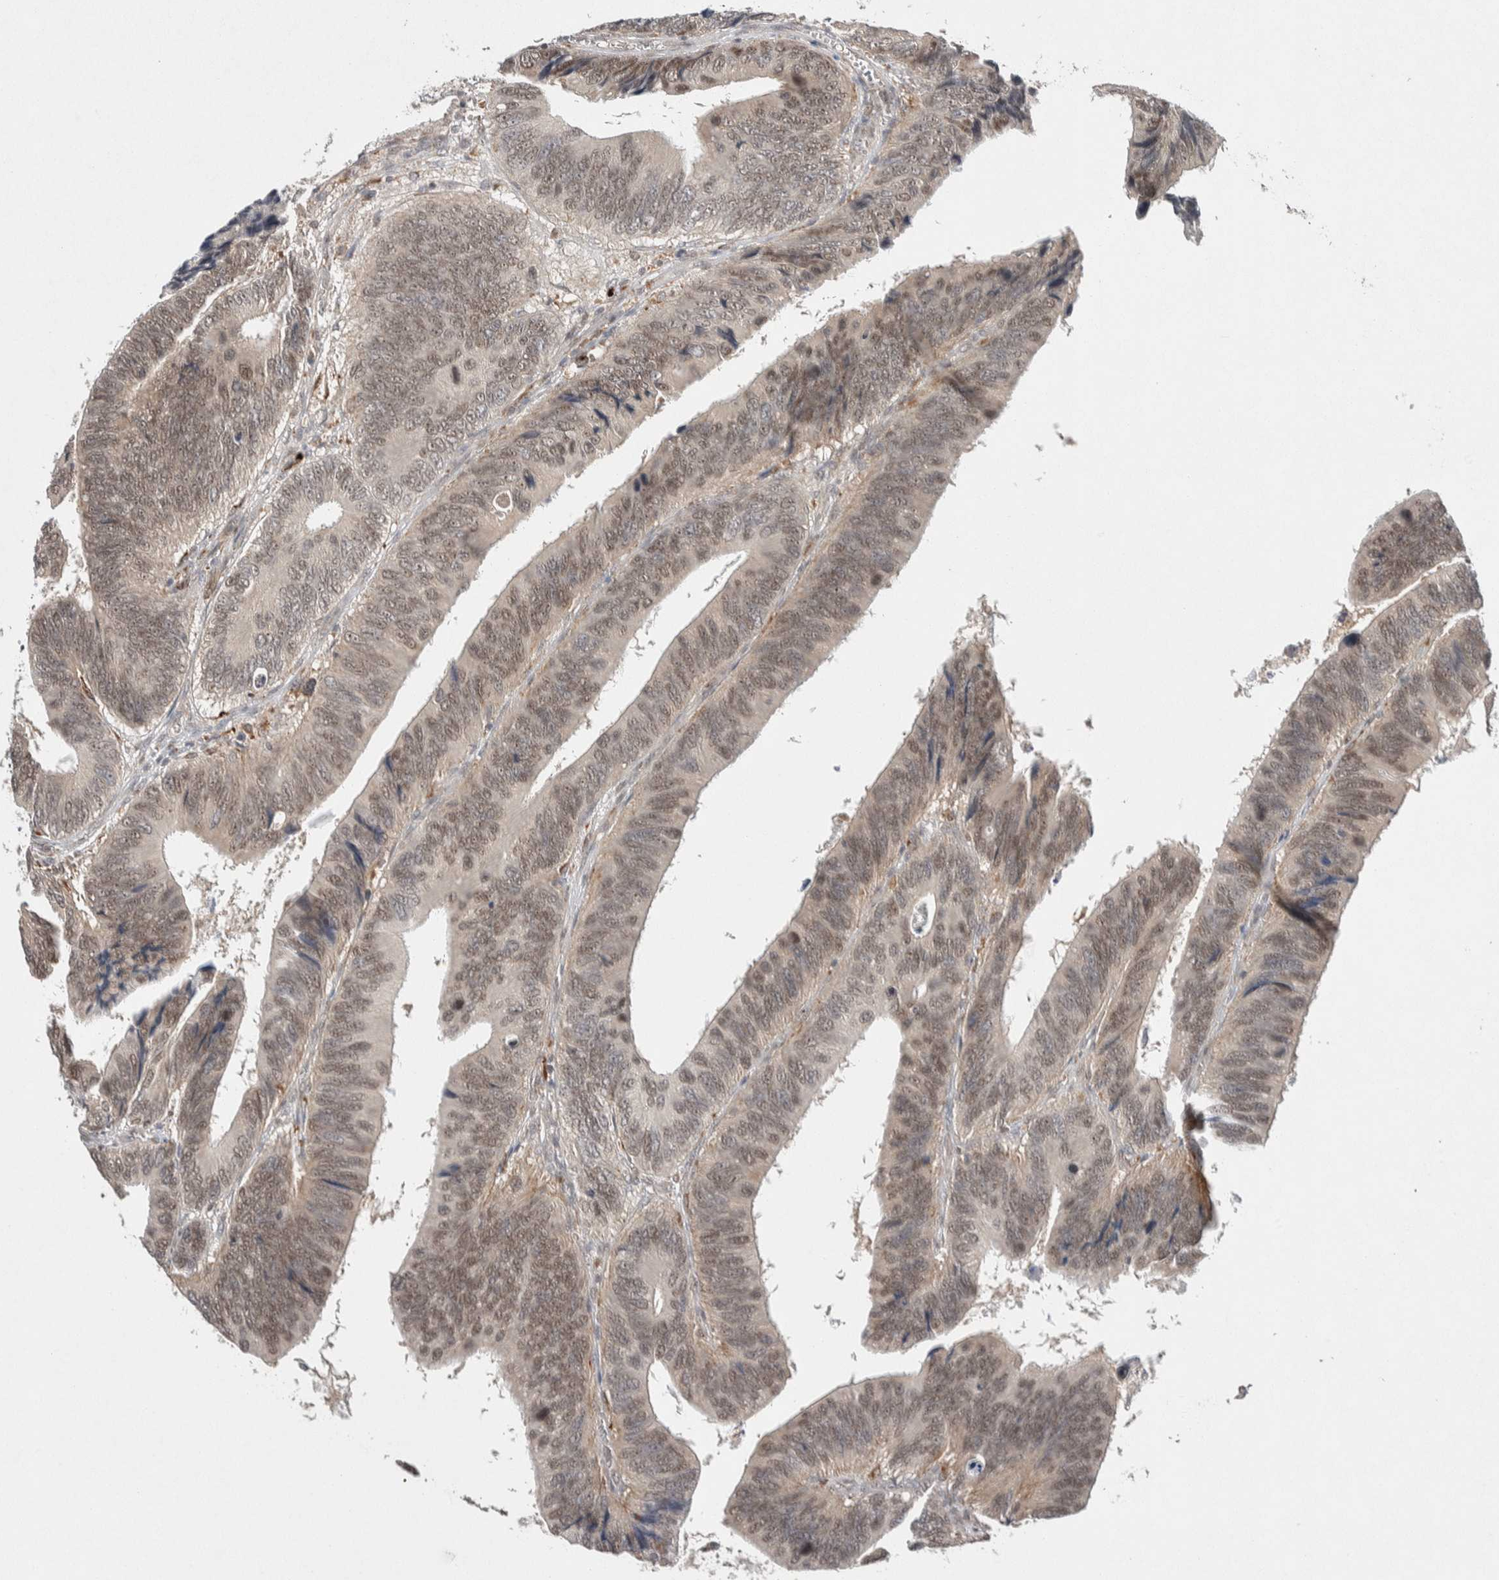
{"staining": {"intensity": "weak", "quantity": ">75%", "location": "cytoplasmic/membranous,nuclear"}, "tissue": "colorectal cancer", "cell_type": "Tumor cells", "image_type": "cancer", "snomed": [{"axis": "morphology", "description": "Adenocarcinoma, NOS"}, {"axis": "topography", "description": "Colon"}], "caption": "Adenocarcinoma (colorectal) stained with a protein marker exhibits weak staining in tumor cells.", "gene": "KCNK1", "patient": {"sex": "male", "age": 72}}